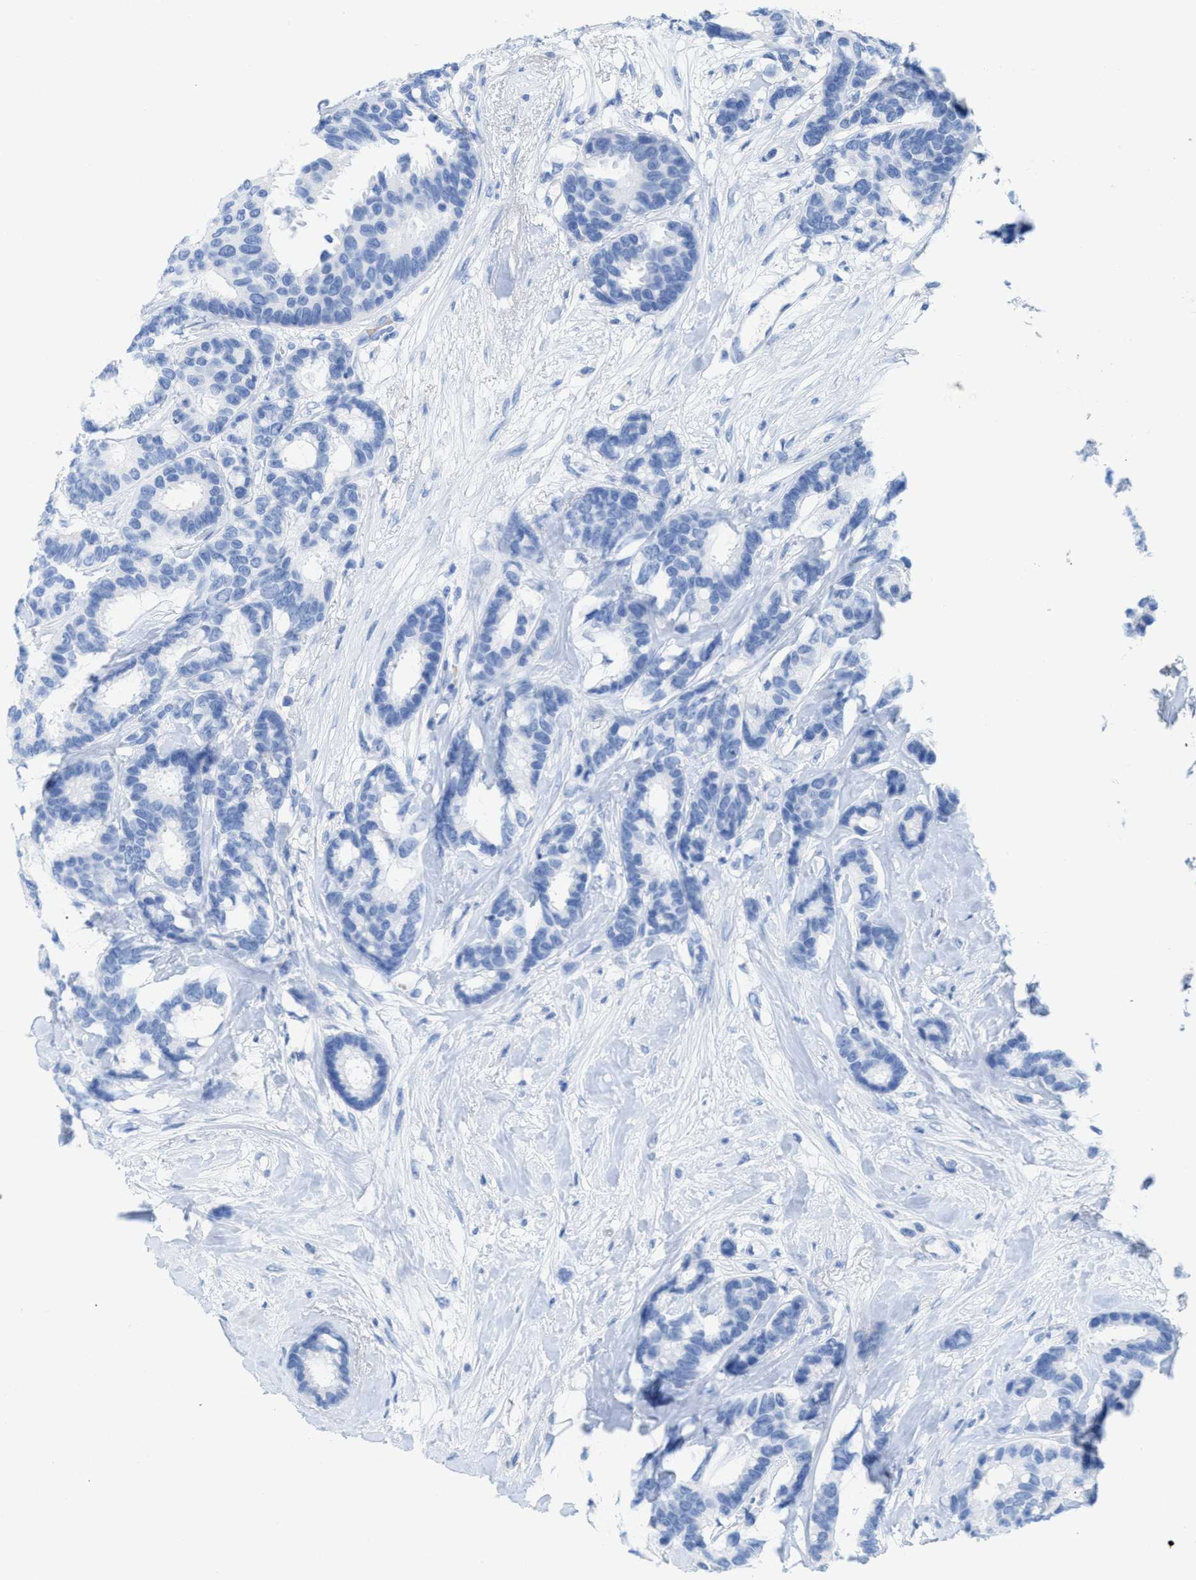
{"staining": {"intensity": "negative", "quantity": "none", "location": "none"}, "tissue": "breast cancer", "cell_type": "Tumor cells", "image_type": "cancer", "snomed": [{"axis": "morphology", "description": "Duct carcinoma"}, {"axis": "topography", "description": "Breast"}], "caption": "Infiltrating ductal carcinoma (breast) was stained to show a protein in brown. There is no significant staining in tumor cells. Brightfield microscopy of immunohistochemistry stained with DAB (brown) and hematoxylin (blue), captured at high magnification.", "gene": "ANKFN1", "patient": {"sex": "female", "age": 87}}